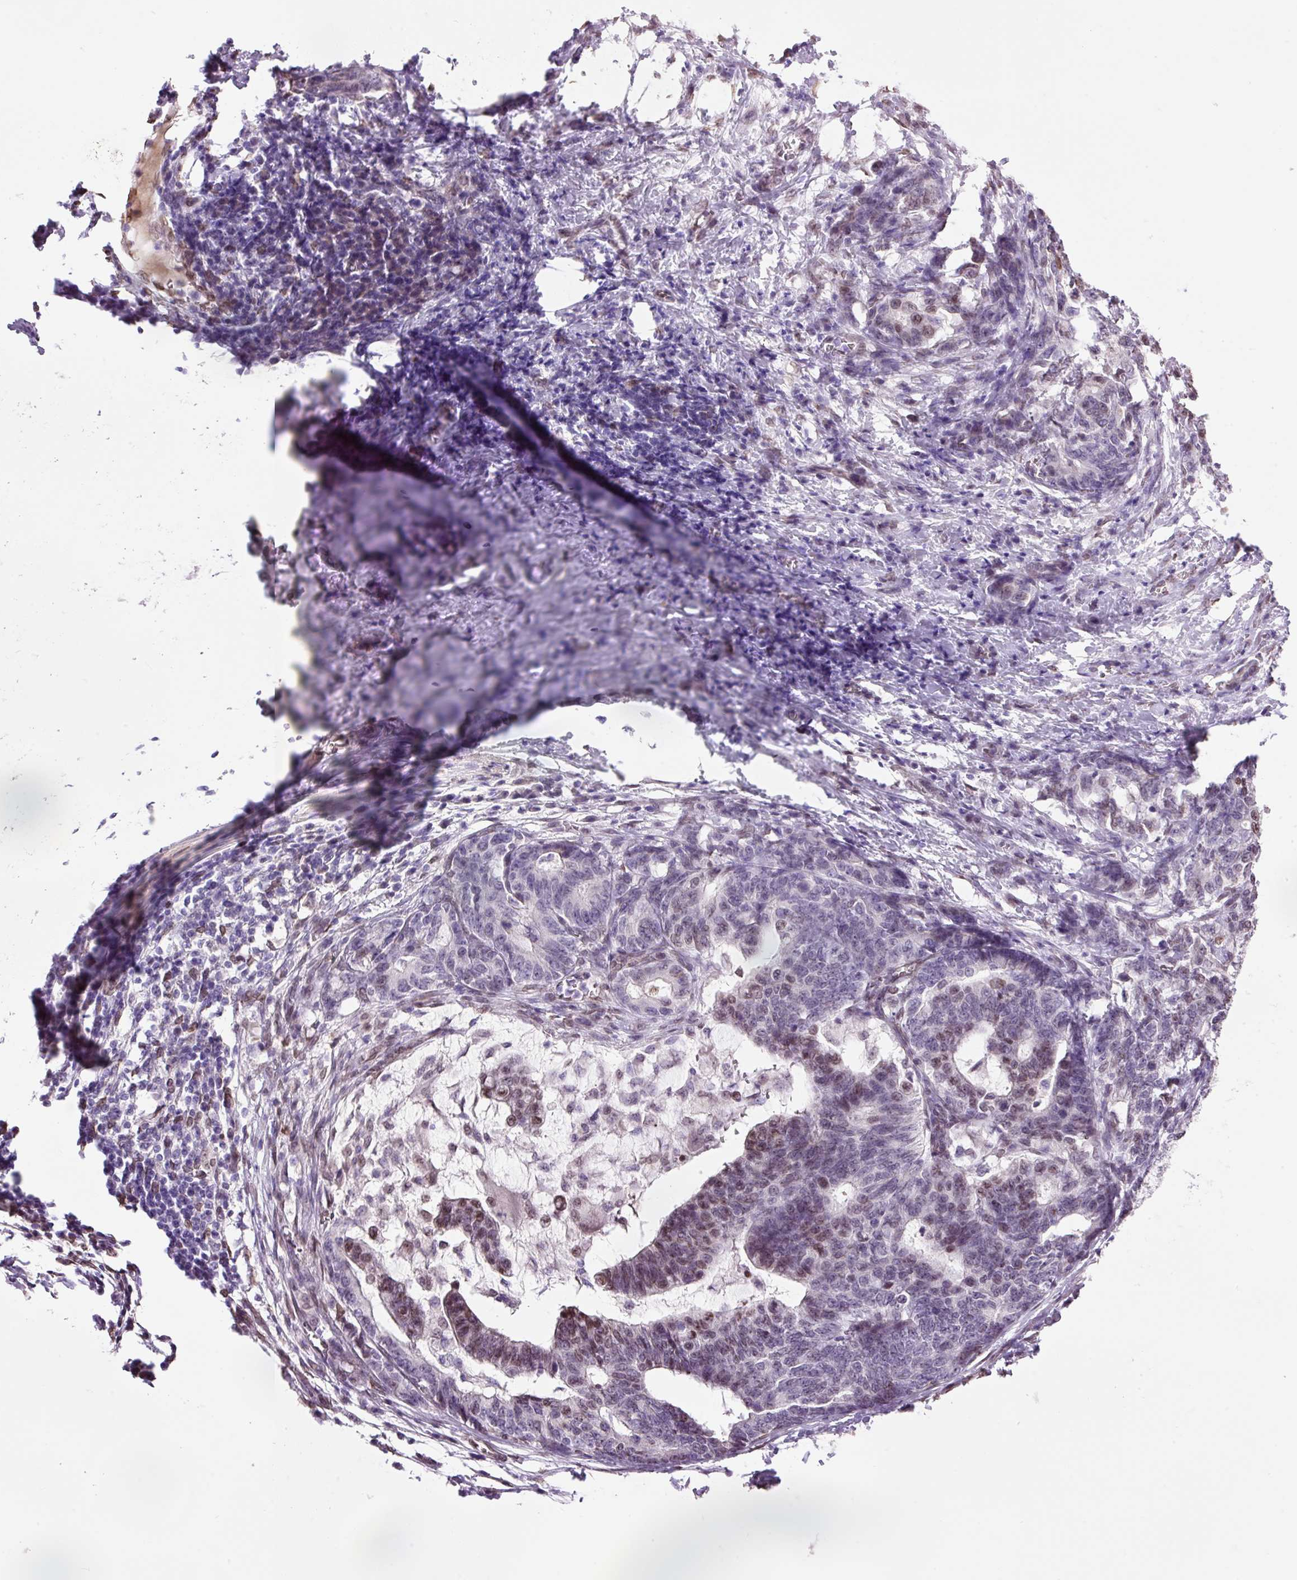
{"staining": {"intensity": "weak", "quantity": "25%-75%", "location": "nuclear"}, "tissue": "stomach cancer", "cell_type": "Tumor cells", "image_type": "cancer", "snomed": [{"axis": "morphology", "description": "Normal tissue, NOS"}, {"axis": "morphology", "description": "Adenocarcinoma, NOS"}, {"axis": "topography", "description": "Stomach"}], "caption": "Tumor cells exhibit low levels of weak nuclear staining in about 25%-75% of cells in human stomach cancer.", "gene": "ZNF224", "patient": {"sex": "female", "age": 64}}